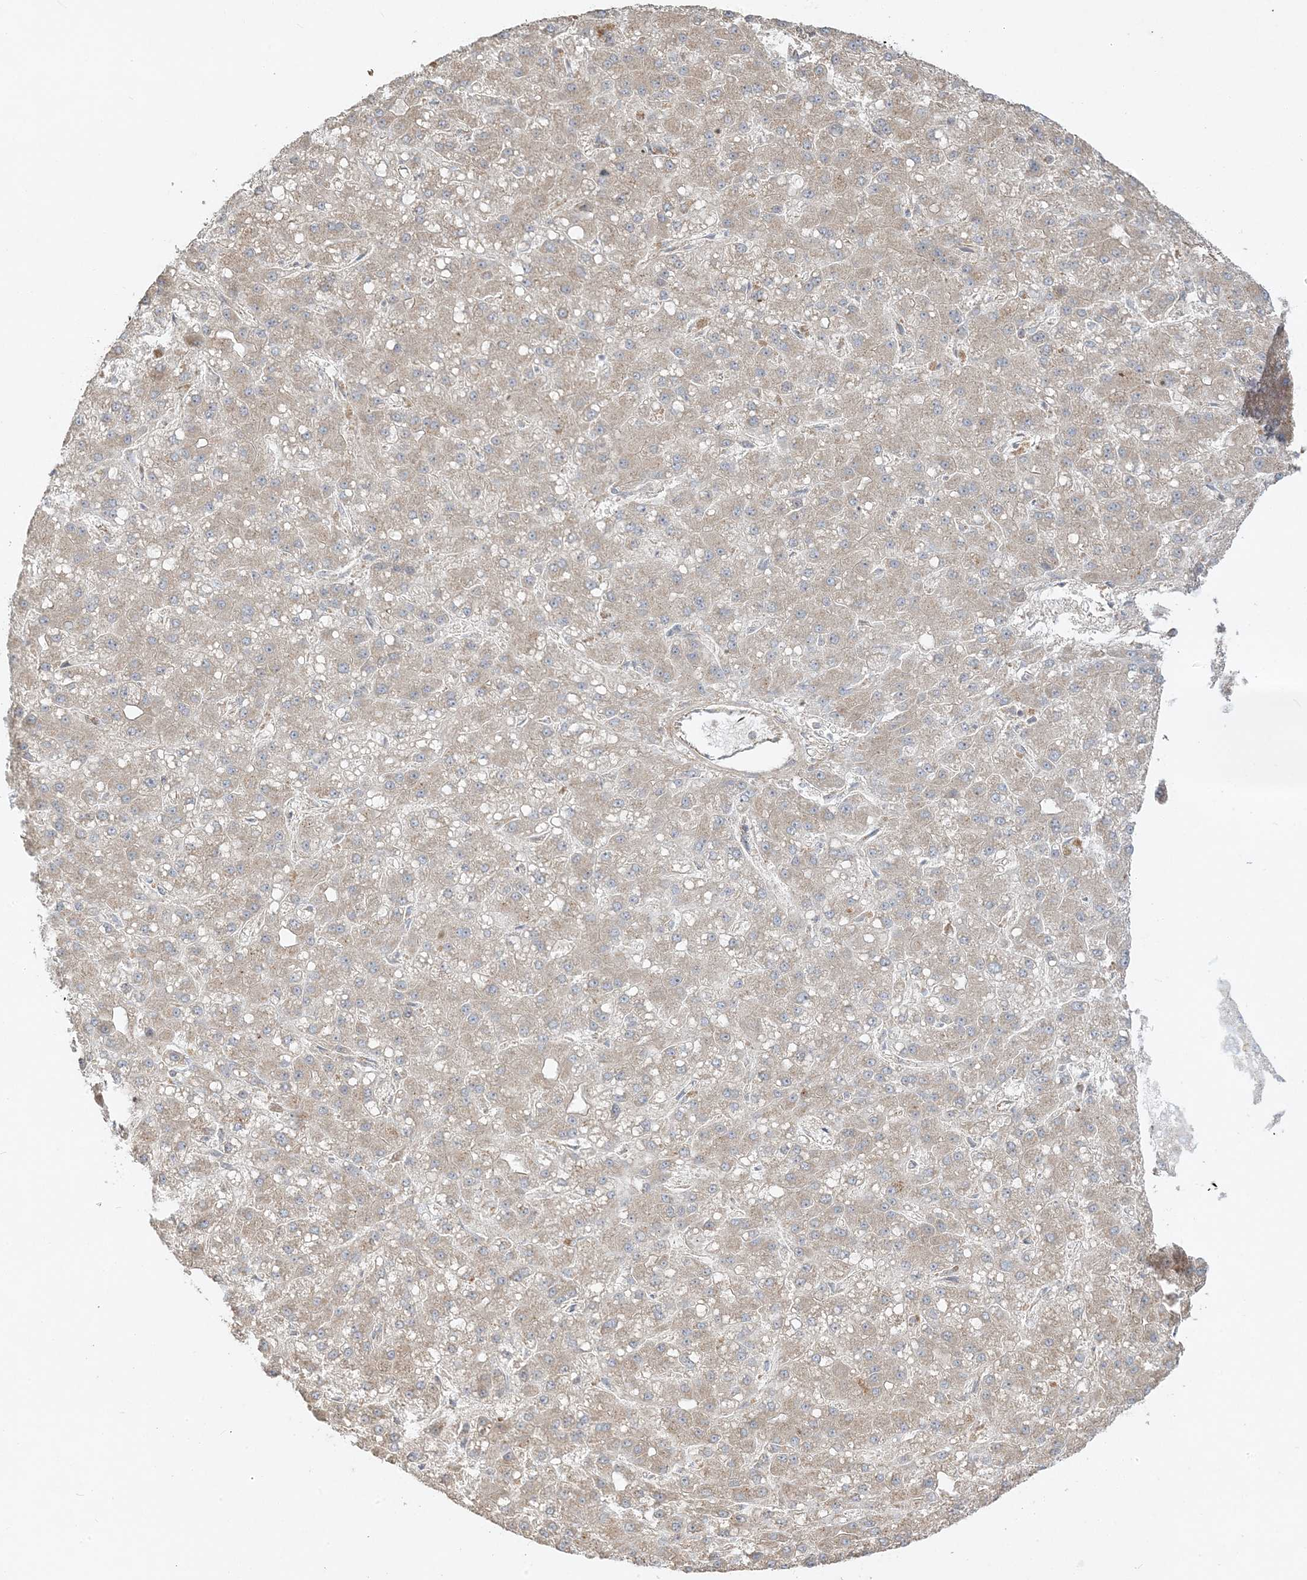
{"staining": {"intensity": "weak", "quantity": "25%-75%", "location": "cytoplasmic/membranous"}, "tissue": "liver cancer", "cell_type": "Tumor cells", "image_type": "cancer", "snomed": [{"axis": "morphology", "description": "Carcinoma, Hepatocellular, NOS"}, {"axis": "topography", "description": "Liver"}], "caption": "Protein expression analysis of human liver hepatocellular carcinoma reveals weak cytoplasmic/membranous expression in approximately 25%-75% of tumor cells.", "gene": "AARS2", "patient": {"sex": "male", "age": 67}}